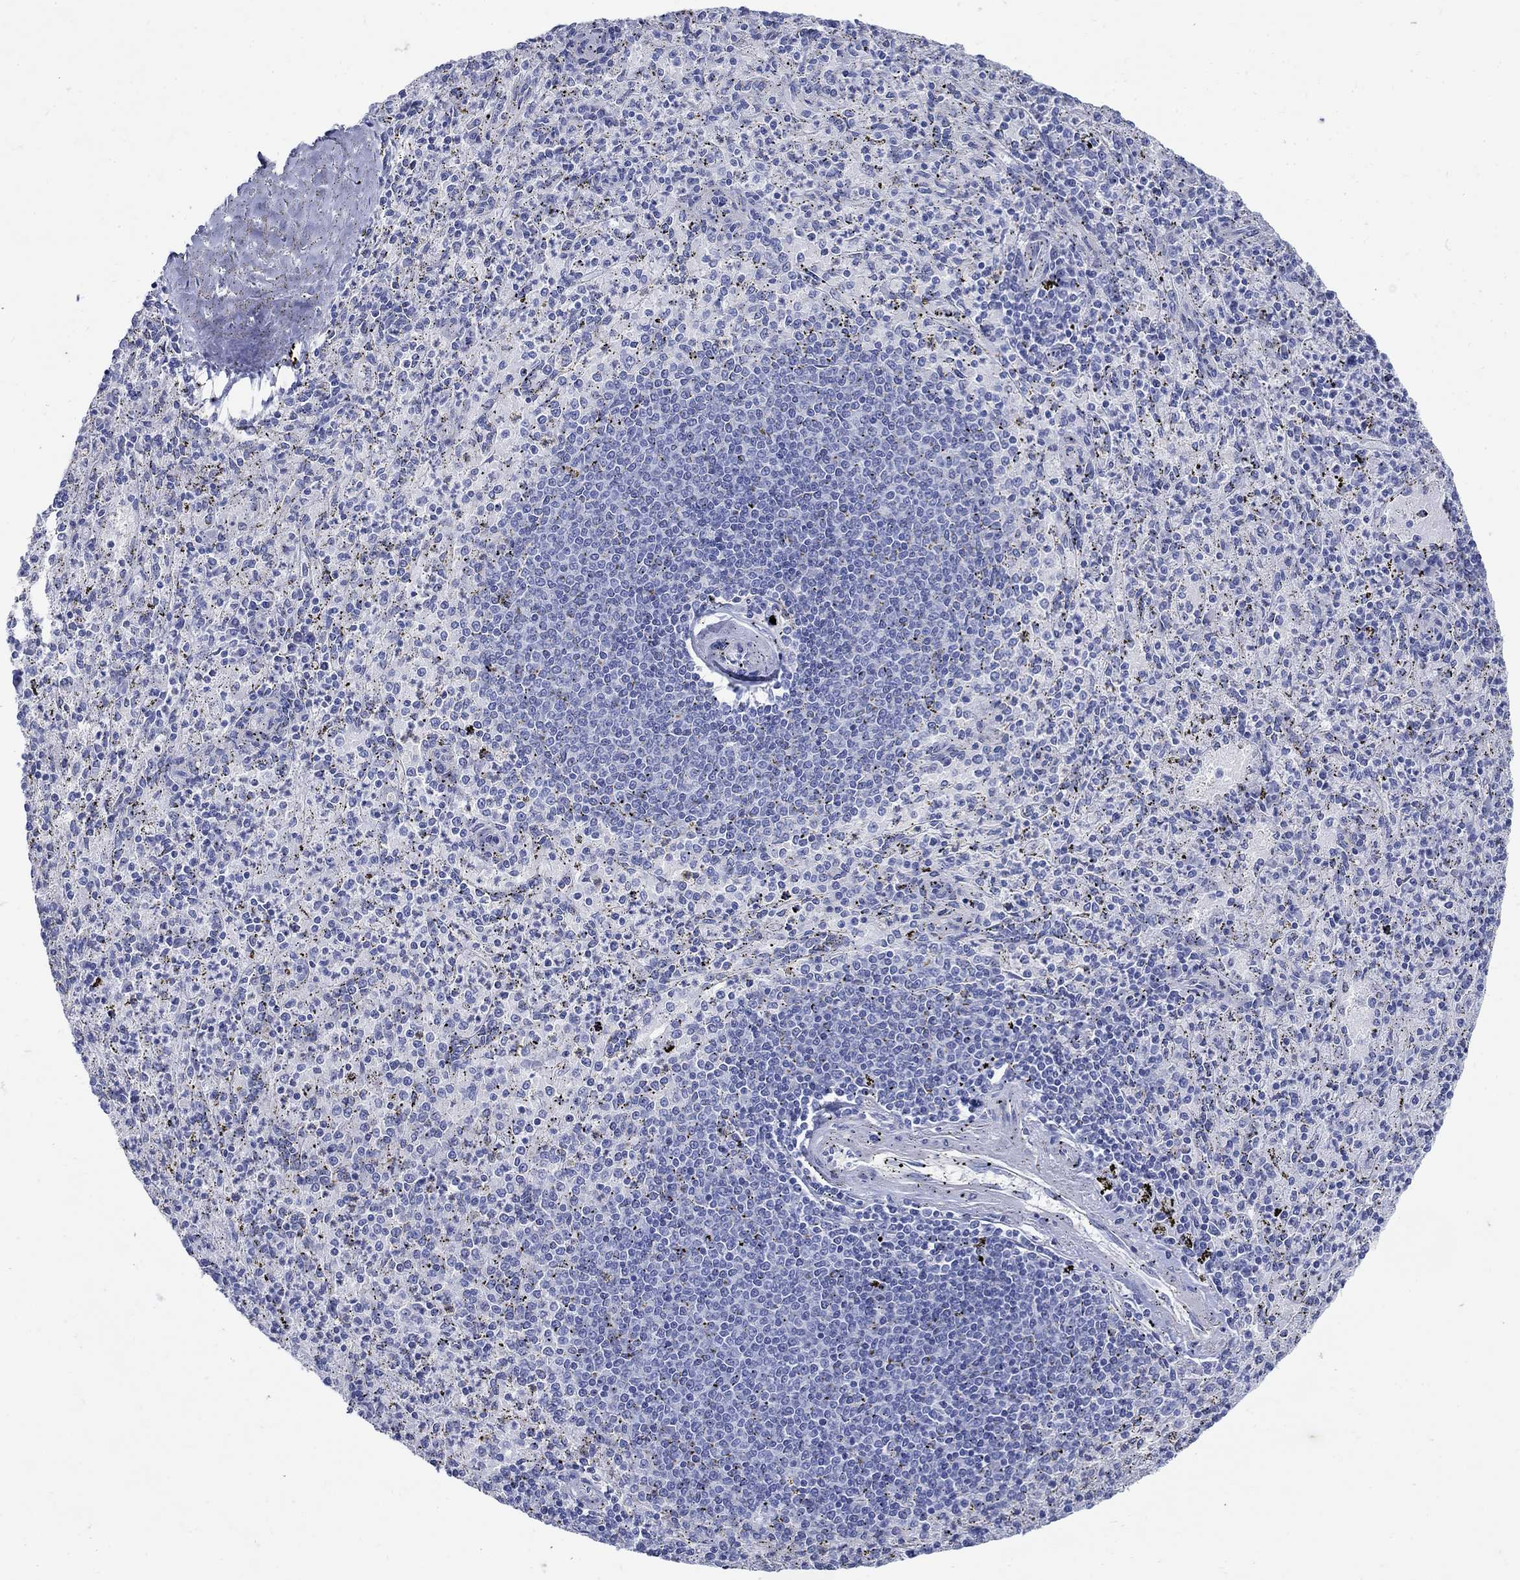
{"staining": {"intensity": "negative", "quantity": "none", "location": "none"}, "tissue": "spleen", "cell_type": "Cells in red pulp", "image_type": "normal", "snomed": [{"axis": "morphology", "description": "Normal tissue, NOS"}, {"axis": "topography", "description": "Spleen"}], "caption": "A photomicrograph of spleen stained for a protein reveals no brown staining in cells in red pulp. (IHC, brightfield microscopy, high magnification).", "gene": "ZDHHC14", "patient": {"sex": "male", "age": 60}}